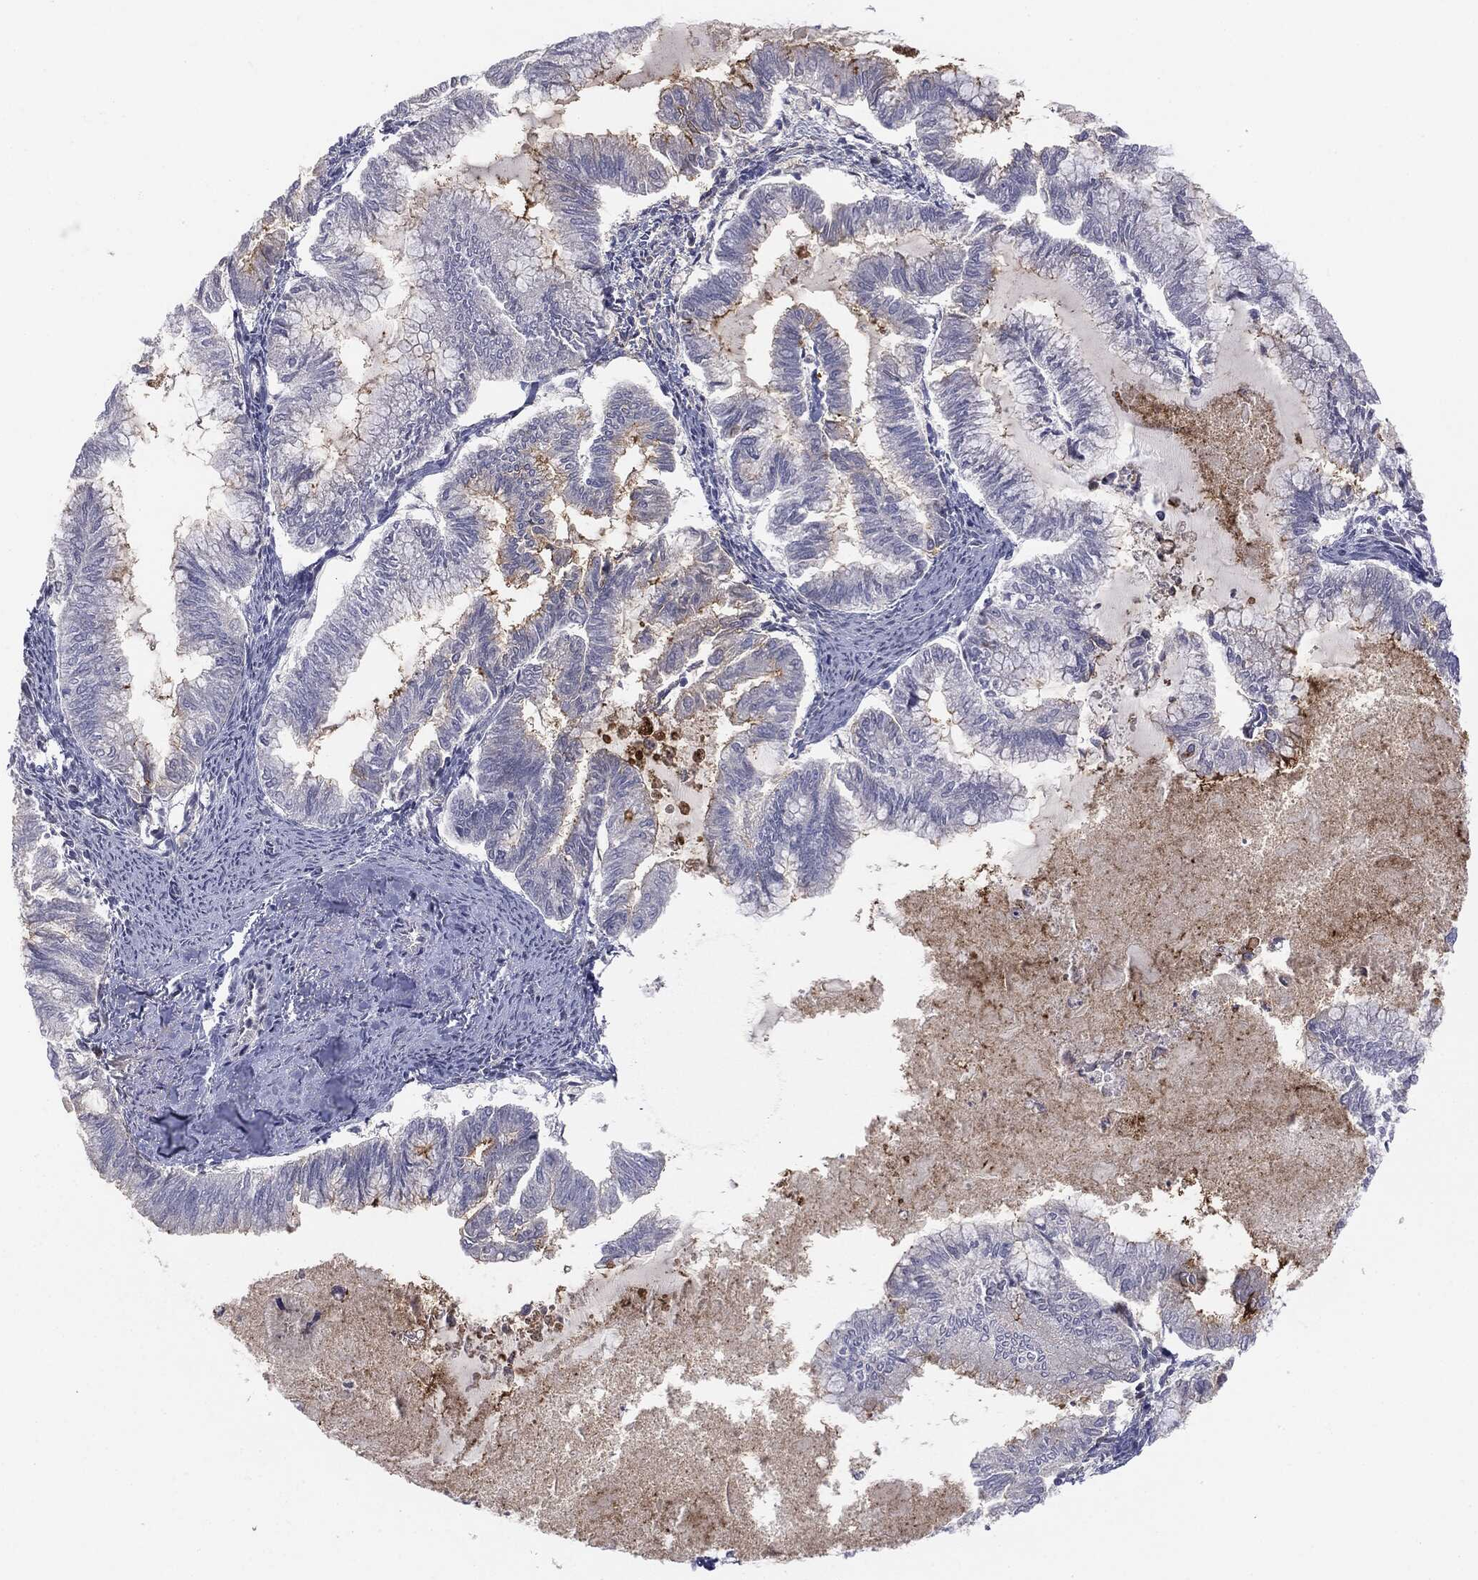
{"staining": {"intensity": "negative", "quantity": "none", "location": "none"}, "tissue": "endometrial cancer", "cell_type": "Tumor cells", "image_type": "cancer", "snomed": [{"axis": "morphology", "description": "Adenocarcinoma, NOS"}, {"axis": "topography", "description": "Endometrium"}], "caption": "An IHC histopathology image of endometrial cancer (adenocarcinoma) is shown. There is no staining in tumor cells of endometrial cancer (adenocarcinoma).", "gene": "MUC1", "patient": {"sex": "female", "age": 79}}